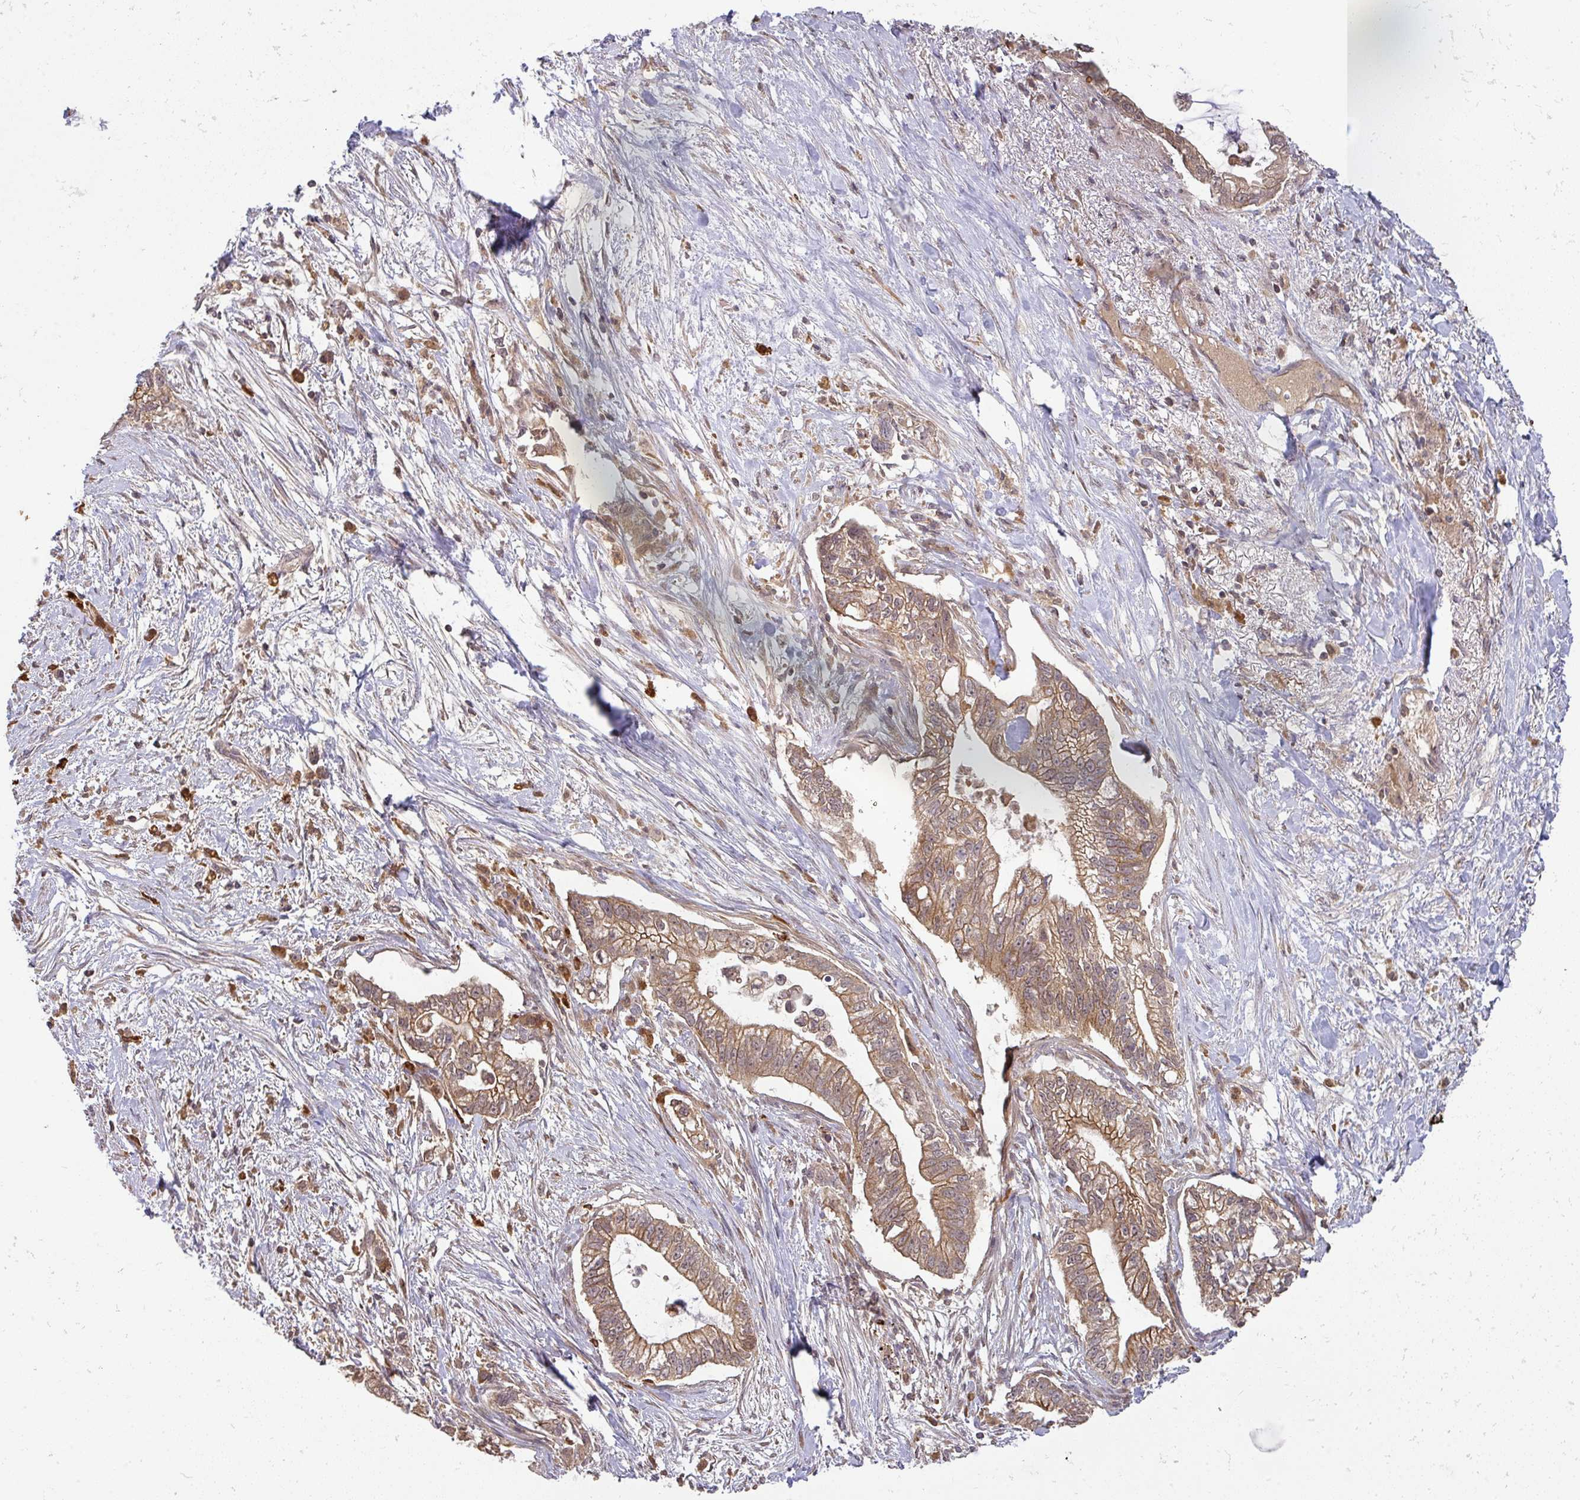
{"staining": {"intensity": "moderate", "quantity": ">75%", "location": "cytoplasmic/membranous"}, "tissue": "pancreatic cancer", "cell_type": "Tumor cells", "image_type": "cancer", "snomed": [{"axis": "morphology", "description": "Adenocarcinoma, NOS"}, {"axis": "topography", "description": "Pancreas"}], "caption": "This micrograph displays adenocarcinoma (pancreatic) stained with IHC to label a protein in brown. The cytoplasmic/membranous of tumor cells show moderate positivity for the protein. Nuclei are counter-stained blue.", "gene": "CCDC121", "patient": {"sex": "male", "age": 70}}